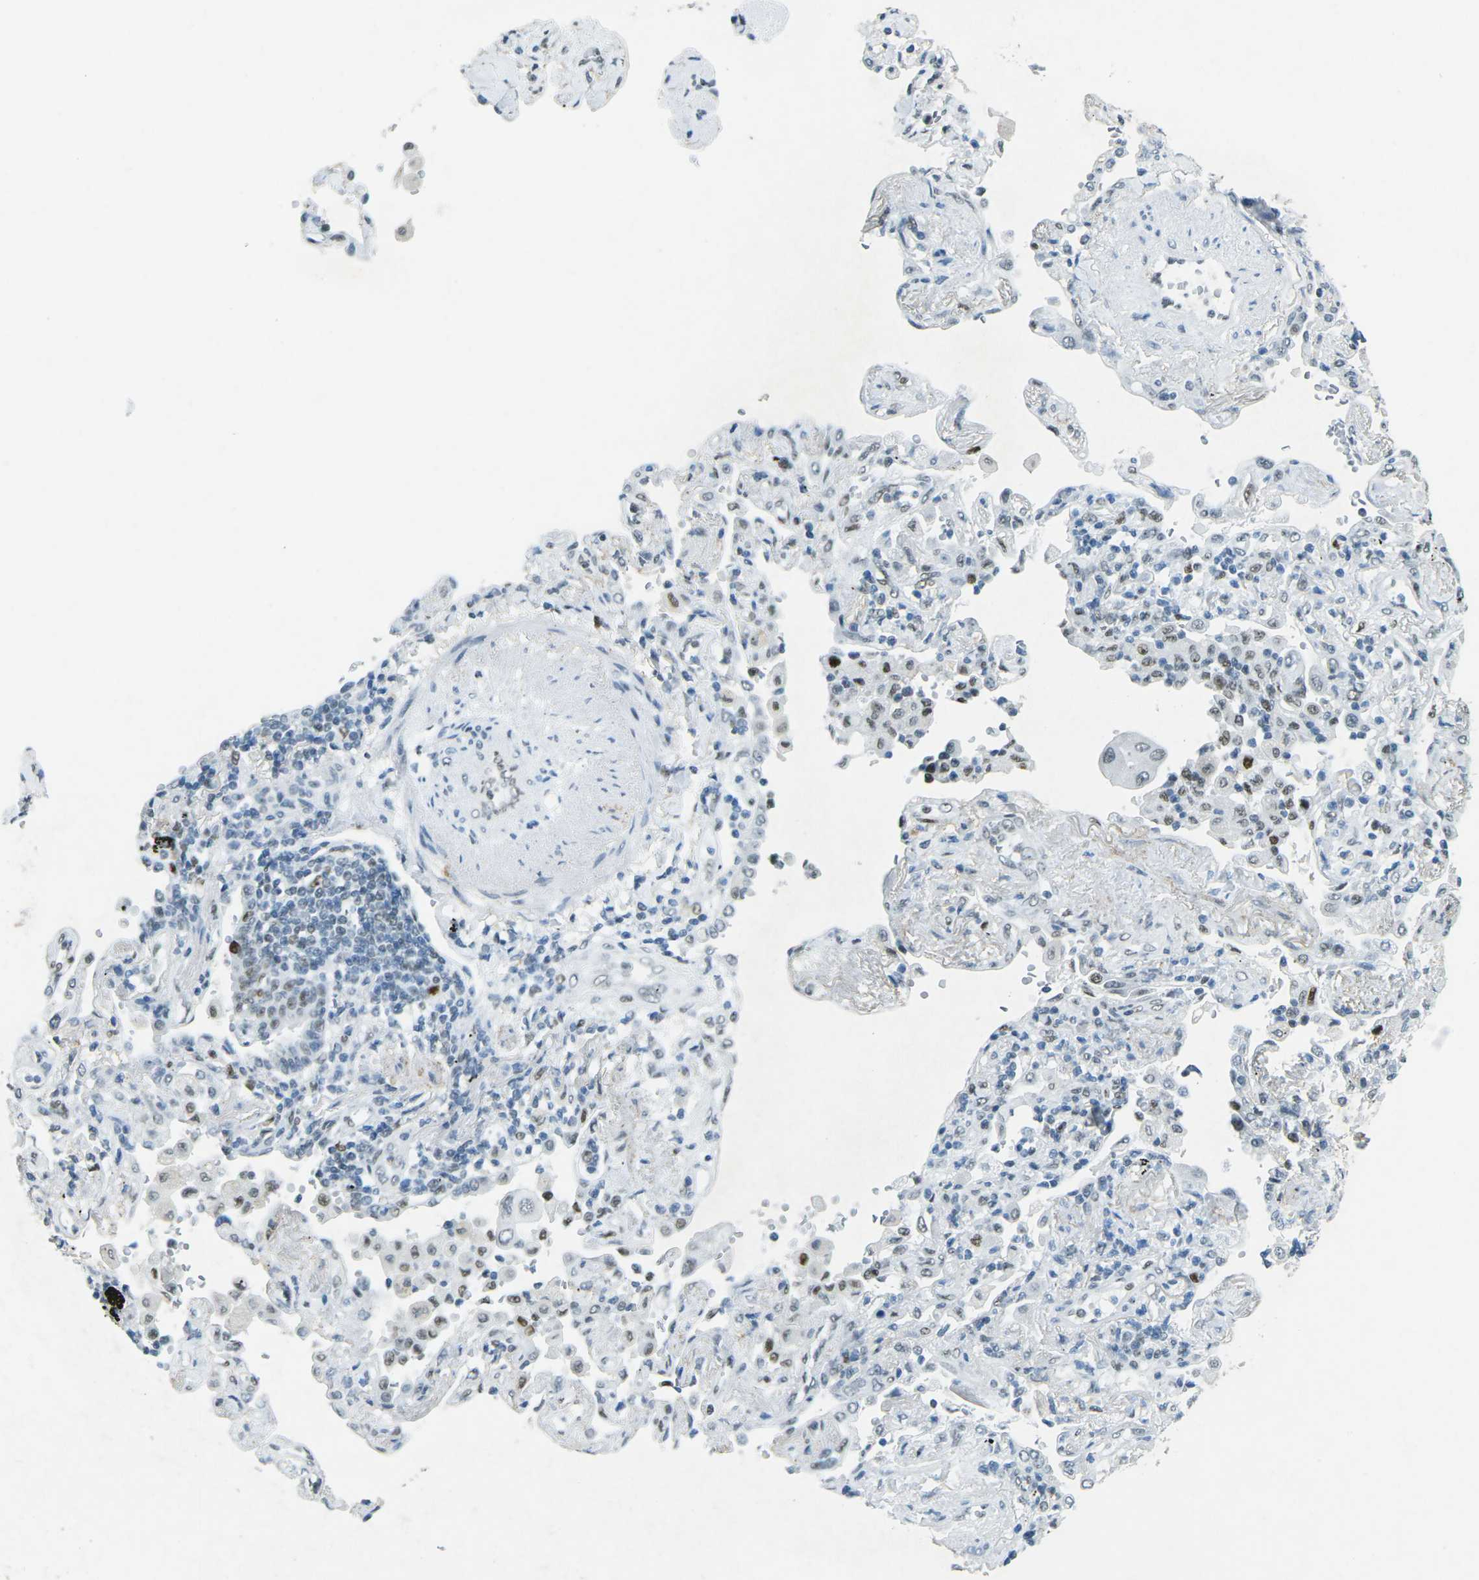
{"staining": {"intensity": "weak", "quantity": "25%-75%", "location": "nuclear"}, "tissue": "lung cancer", "cell_type": "Tumor cells", "image_type": "cancer", "snomed": [{"axis": "morphology", "description": "Adenocarcinoma, NOS"}, {"axis": "topography", "description": "Lung"}], "caption": "Approximately 25%-75% of tumor cells in lung adenocarcinoma reveal weak nuclear protein positivity as visualized by brown immunohistochemical staining.", "gene": "RB1", "patient": {"sex": "female", "age": 65}}